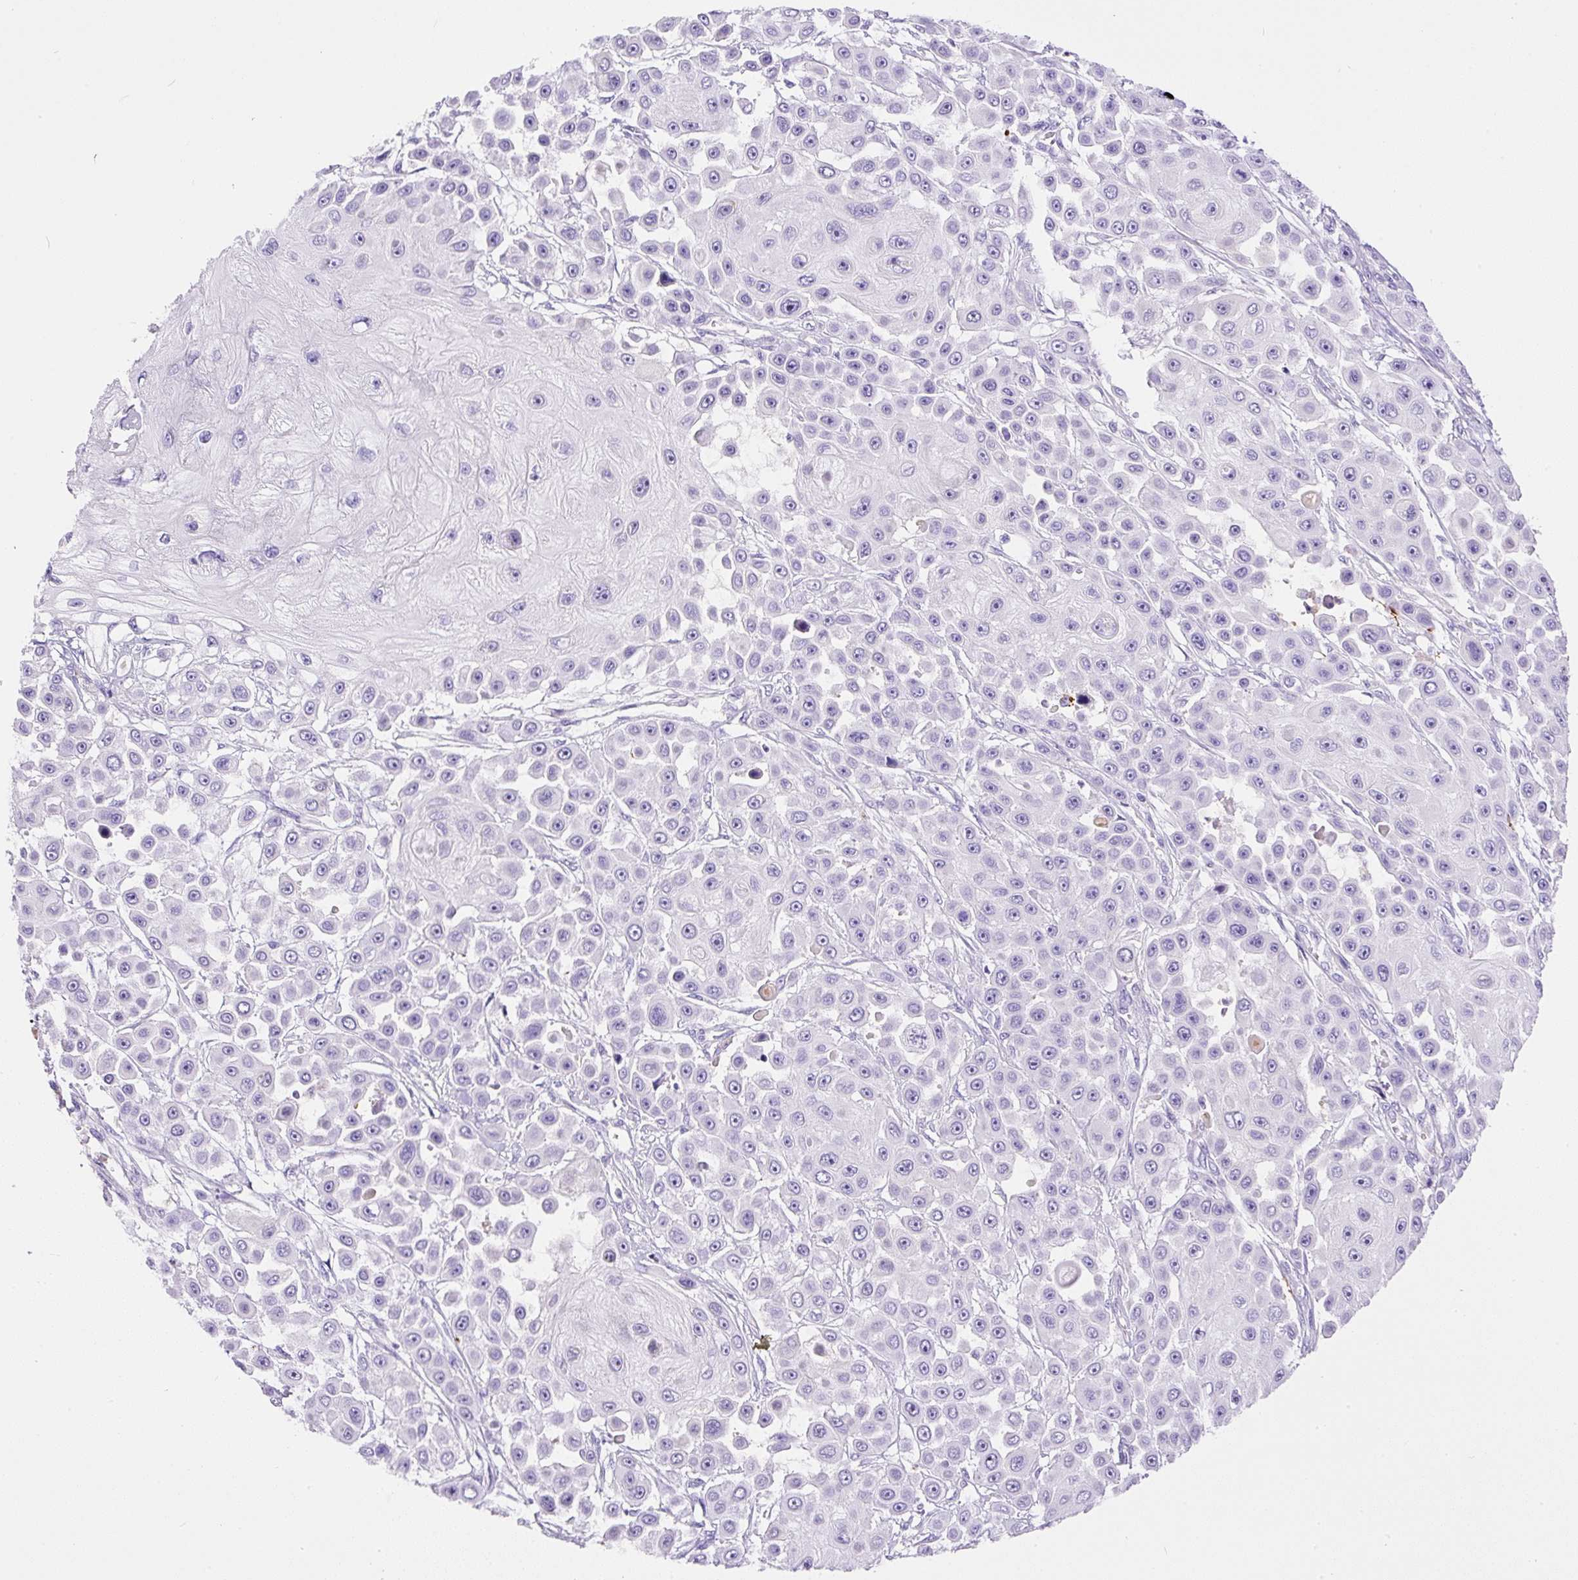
{"staining": {"intensity": "negative", "quantity": "none", "location": "none"}, "tissue": "skin cancer", "cell_type": "Tumor cells", "image_type": "cancer", "snomed": [{"axis": "morphology", "description": "Squamous cell carcinoma, NOS"}, {"axis": "topography", "description": "Skin"}], "caption": "Tumor cells show no significant protein positivity in skin cancer (squamous cell carcinoma).", "gene": "APCS", "patient": {"sex": "male", "age": 67}}